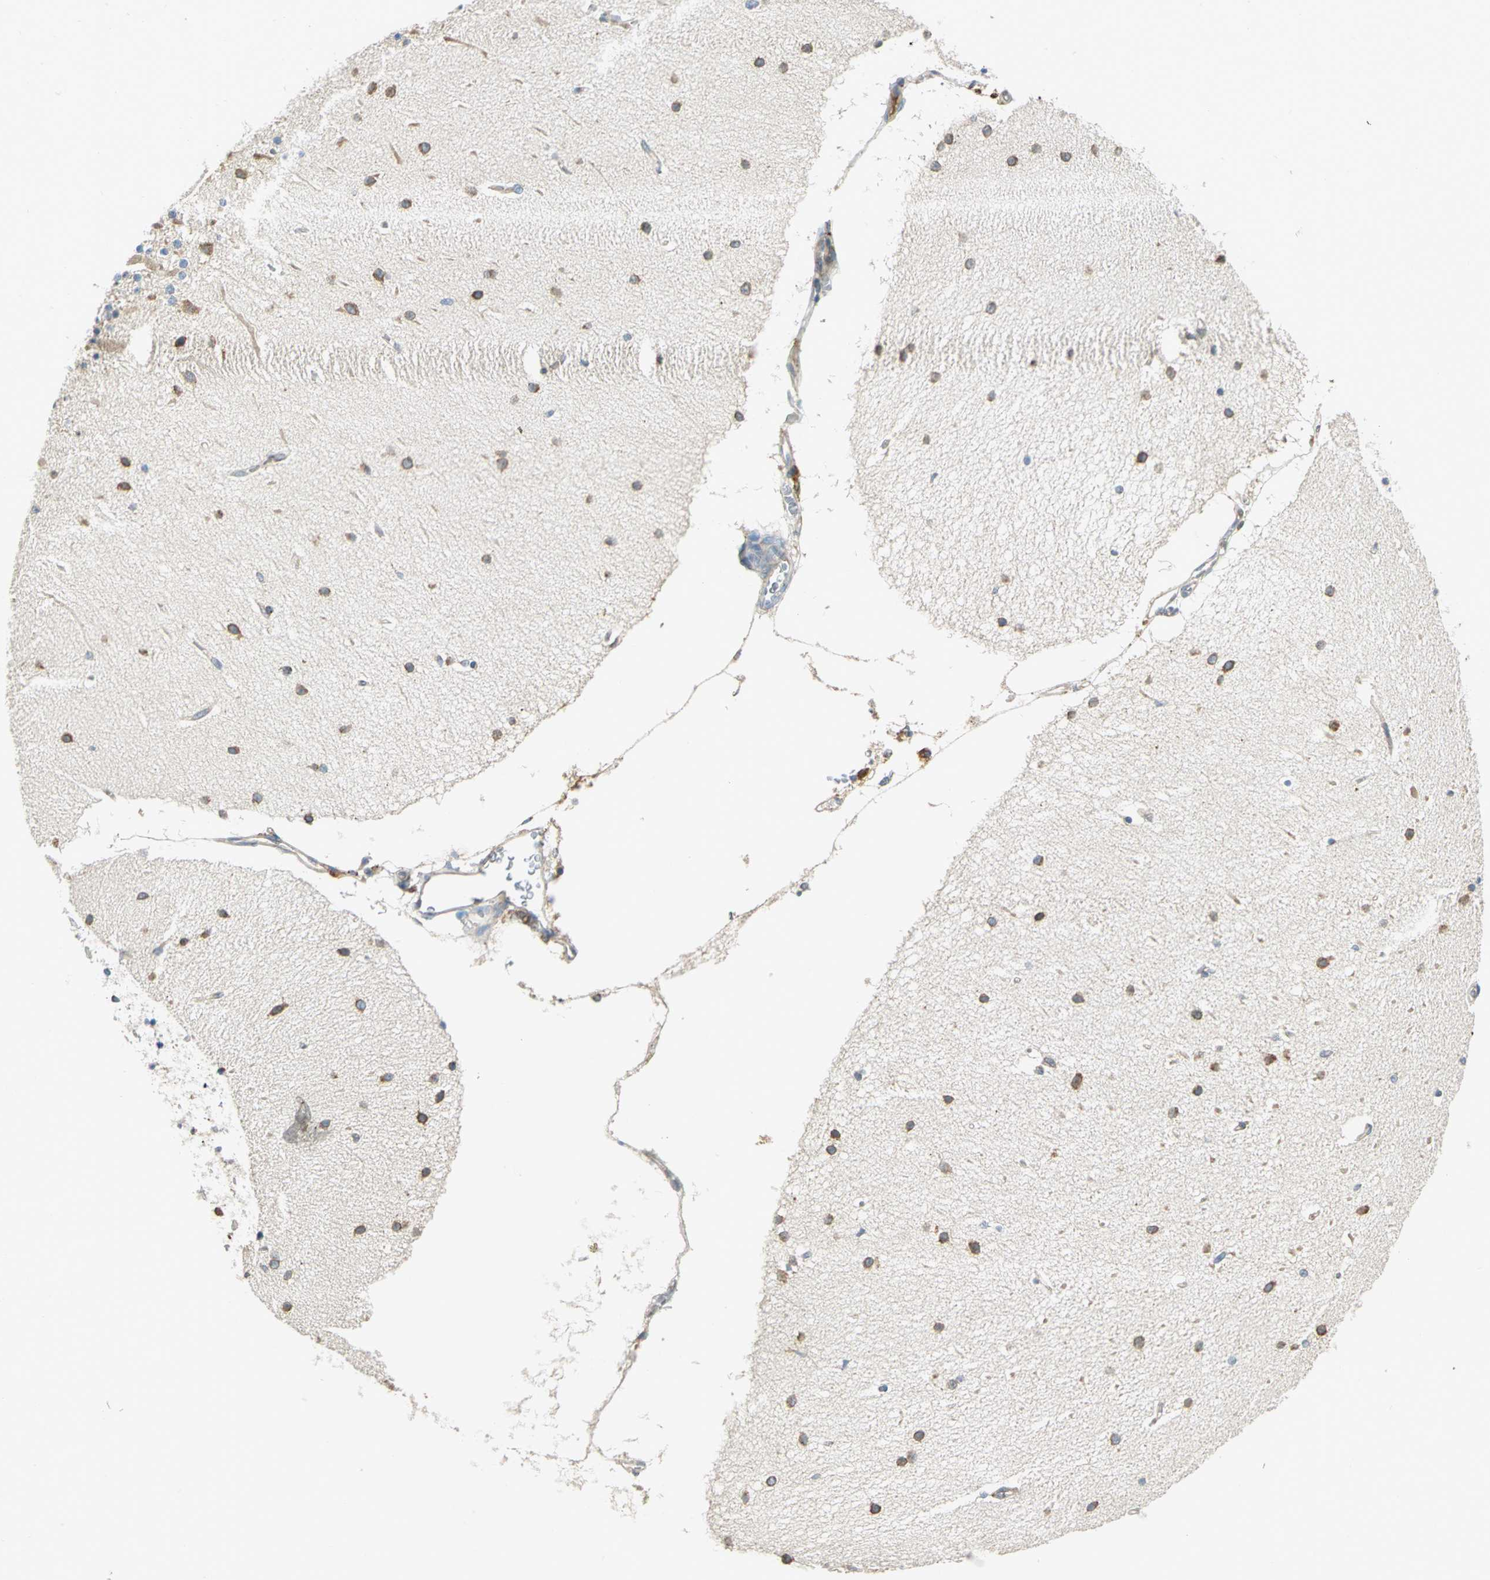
{"staining": {"intensity": "weak", "quantity": ">75%", "location": "cytoplasmic/membranous"}, "tissue": "cerebellum", "cell_type": "Cells in granular layer", "image_type": "normal", "snomed": [{"axis": "morphology", "description": "Normal tissue, NOS"}, {"axis": "topography", "description": "Cerebellum"}], "caption": "Immunohistochemistry staining of normal cerebellum, which displays low levels of weak cytoplasmic/membranous positivity in about >75% of cells in granular layer indicating weak cytoplasmic/membranous protein expression. The staining was performed using DAB (3,3'-diaminobenzidine) (brown) for protein detection and nuclei were counterstained in hematoxylin (blue).", "gene": "PDIA4", "patient": {"sex": "female", "age": 54}}